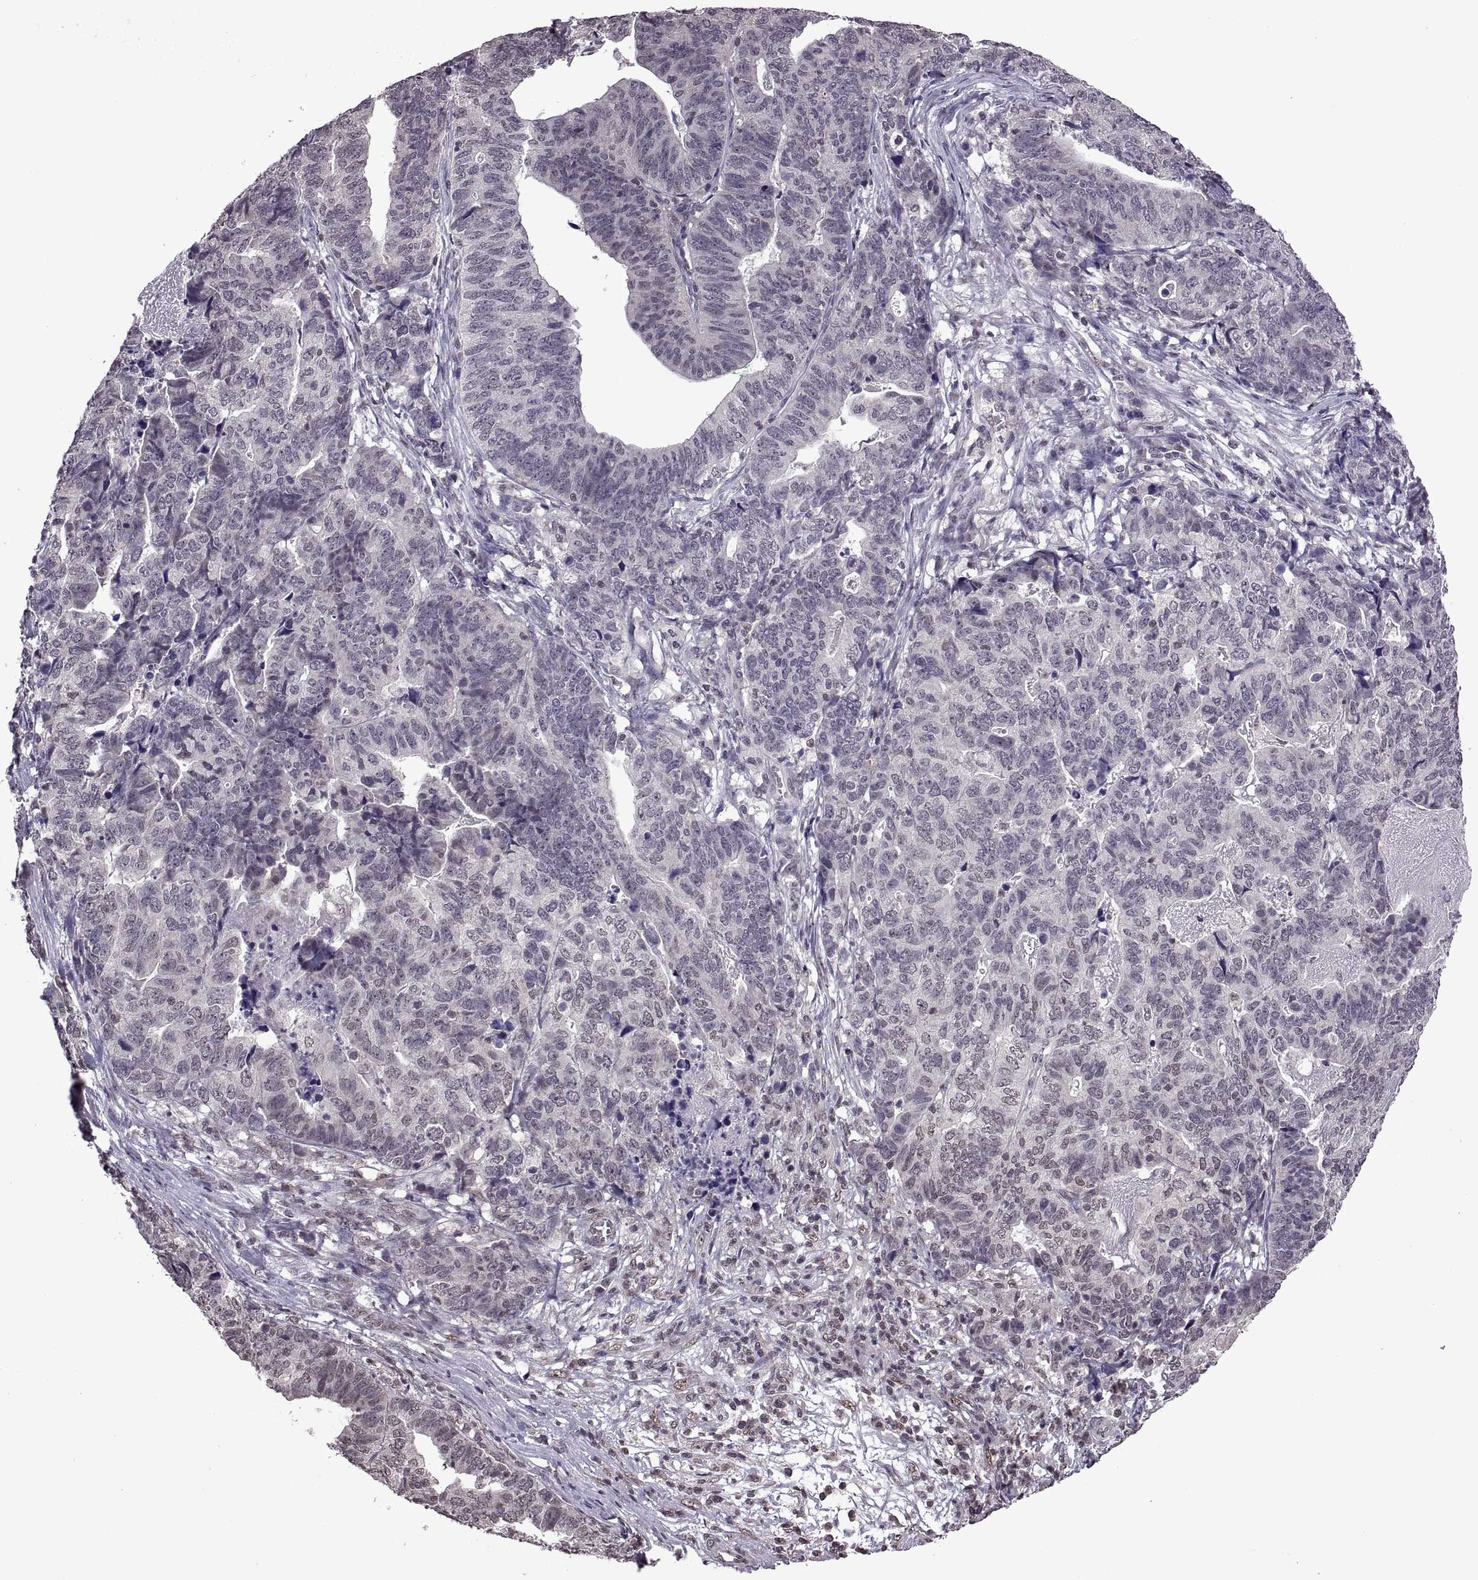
{"staining": {"intensity": "negative", "quantity": "none", "location": "none"}, "tissue": "stomach cancer", "cell_type": "Tumor cells", "image_type": "cancer", "snomed": [{"axis": "morphology", "description": "Adenocarcinoma, NOS"}, {"axis": "topography", "description": "Stomach, upper"}], "caption": "High power microscopy image of an IHC histopathology image of adenocarcinoma (stomach), revealing no significant staining in tumor cells.", "gene": "INTS3", "patient": {"sex": "female", "age": 67}}